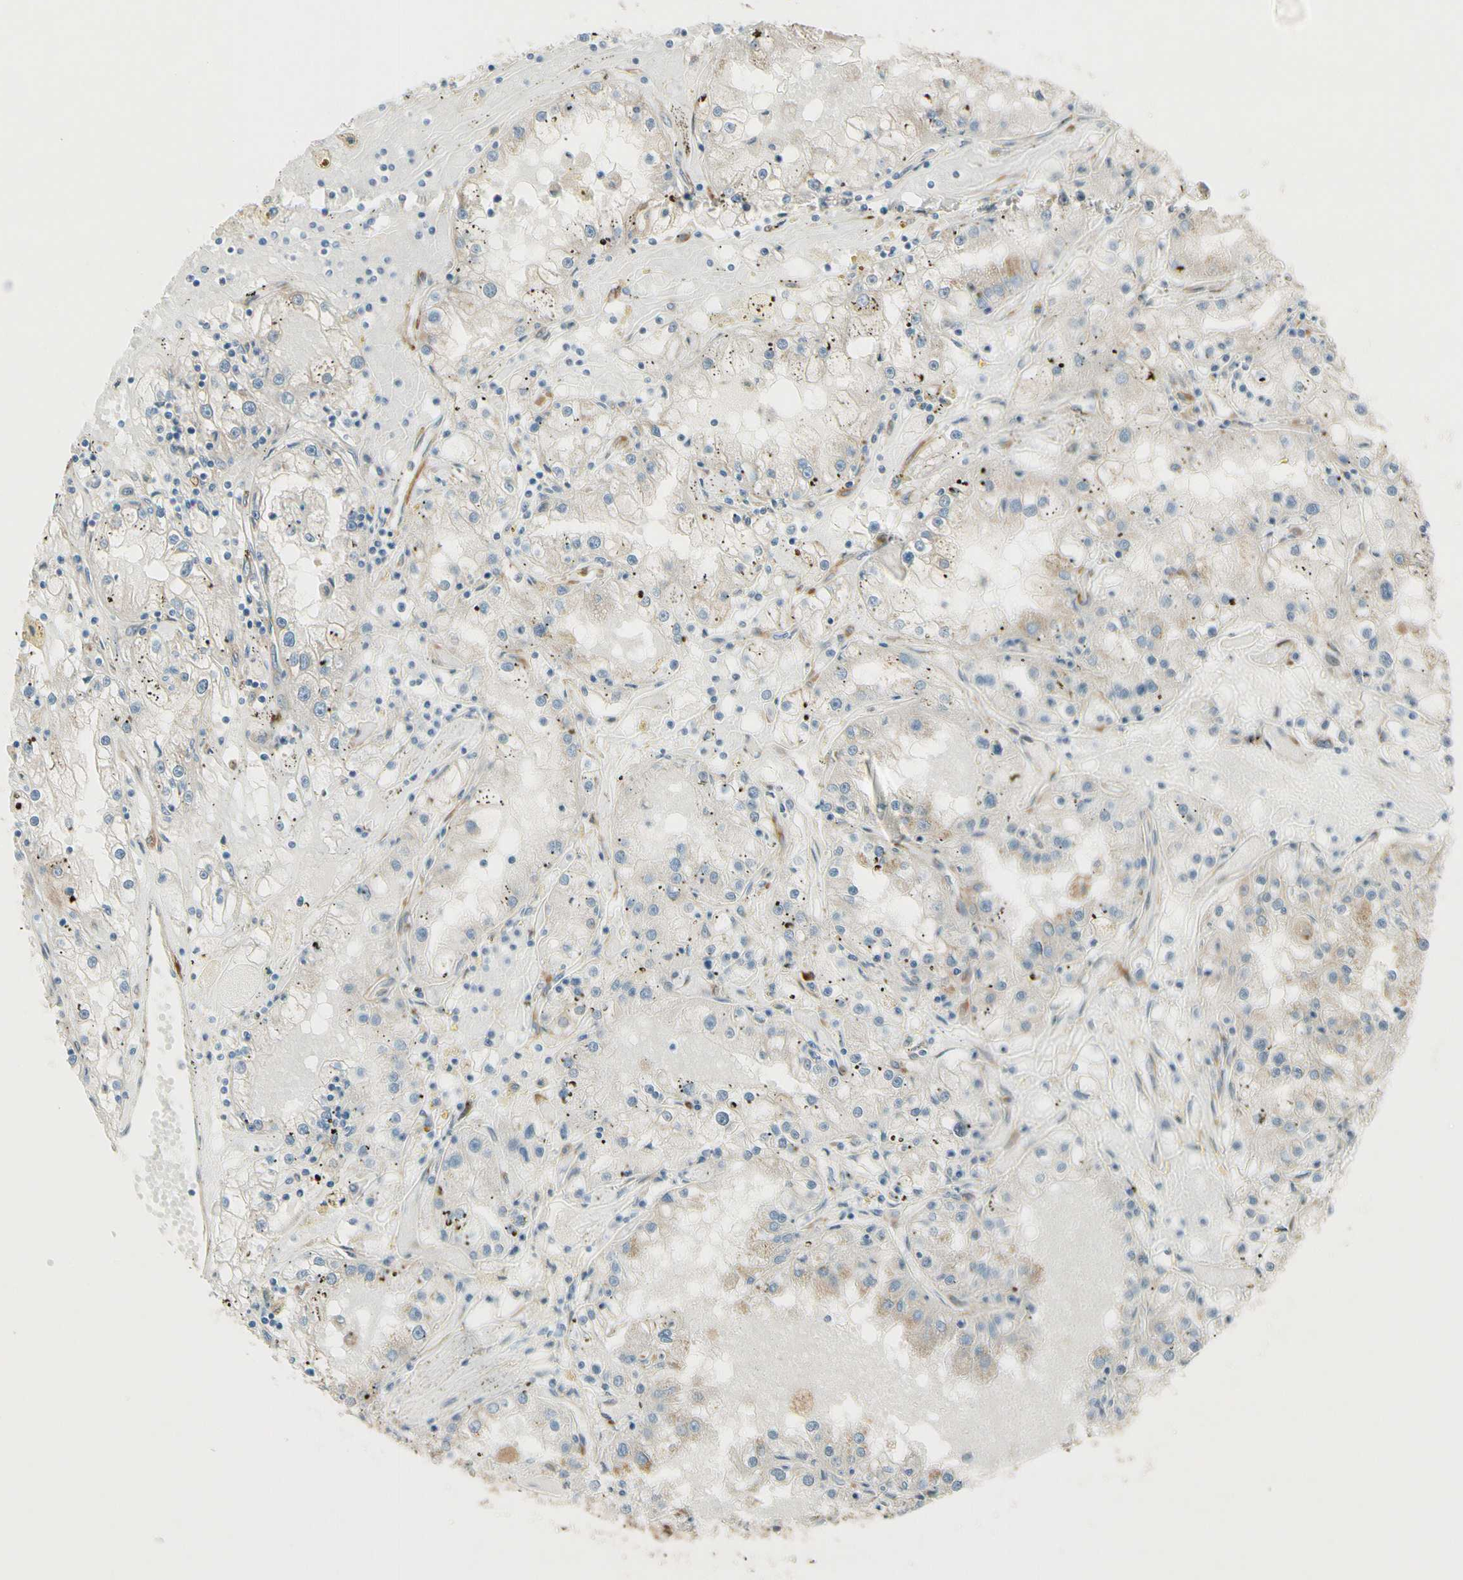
{"staining": {"intensity": "weak", "quantity": "<25%", "location": "cytoplasmic/membranous"}, "tissue": "renal cancer", "cell_type": "Tumor cells", "image_type": "cancer", "snomed": [{"axis": "morphology", "description": "Adenocarcinoma, NOS"}, {"axis": "topography", "description": "Kidney"}], "caption": "Renal cancer (adenocarcinoma) was stained to show a protein in brown. There is no significant staining in tumor cells. The staining was performed using DAB to visualize the protein expression in brown, while the nuclei were stained in blue with hematoxylin (Magnification: 20x).", "gene": "FKBP7", "patient": {"sex": "male", "age": 56}}